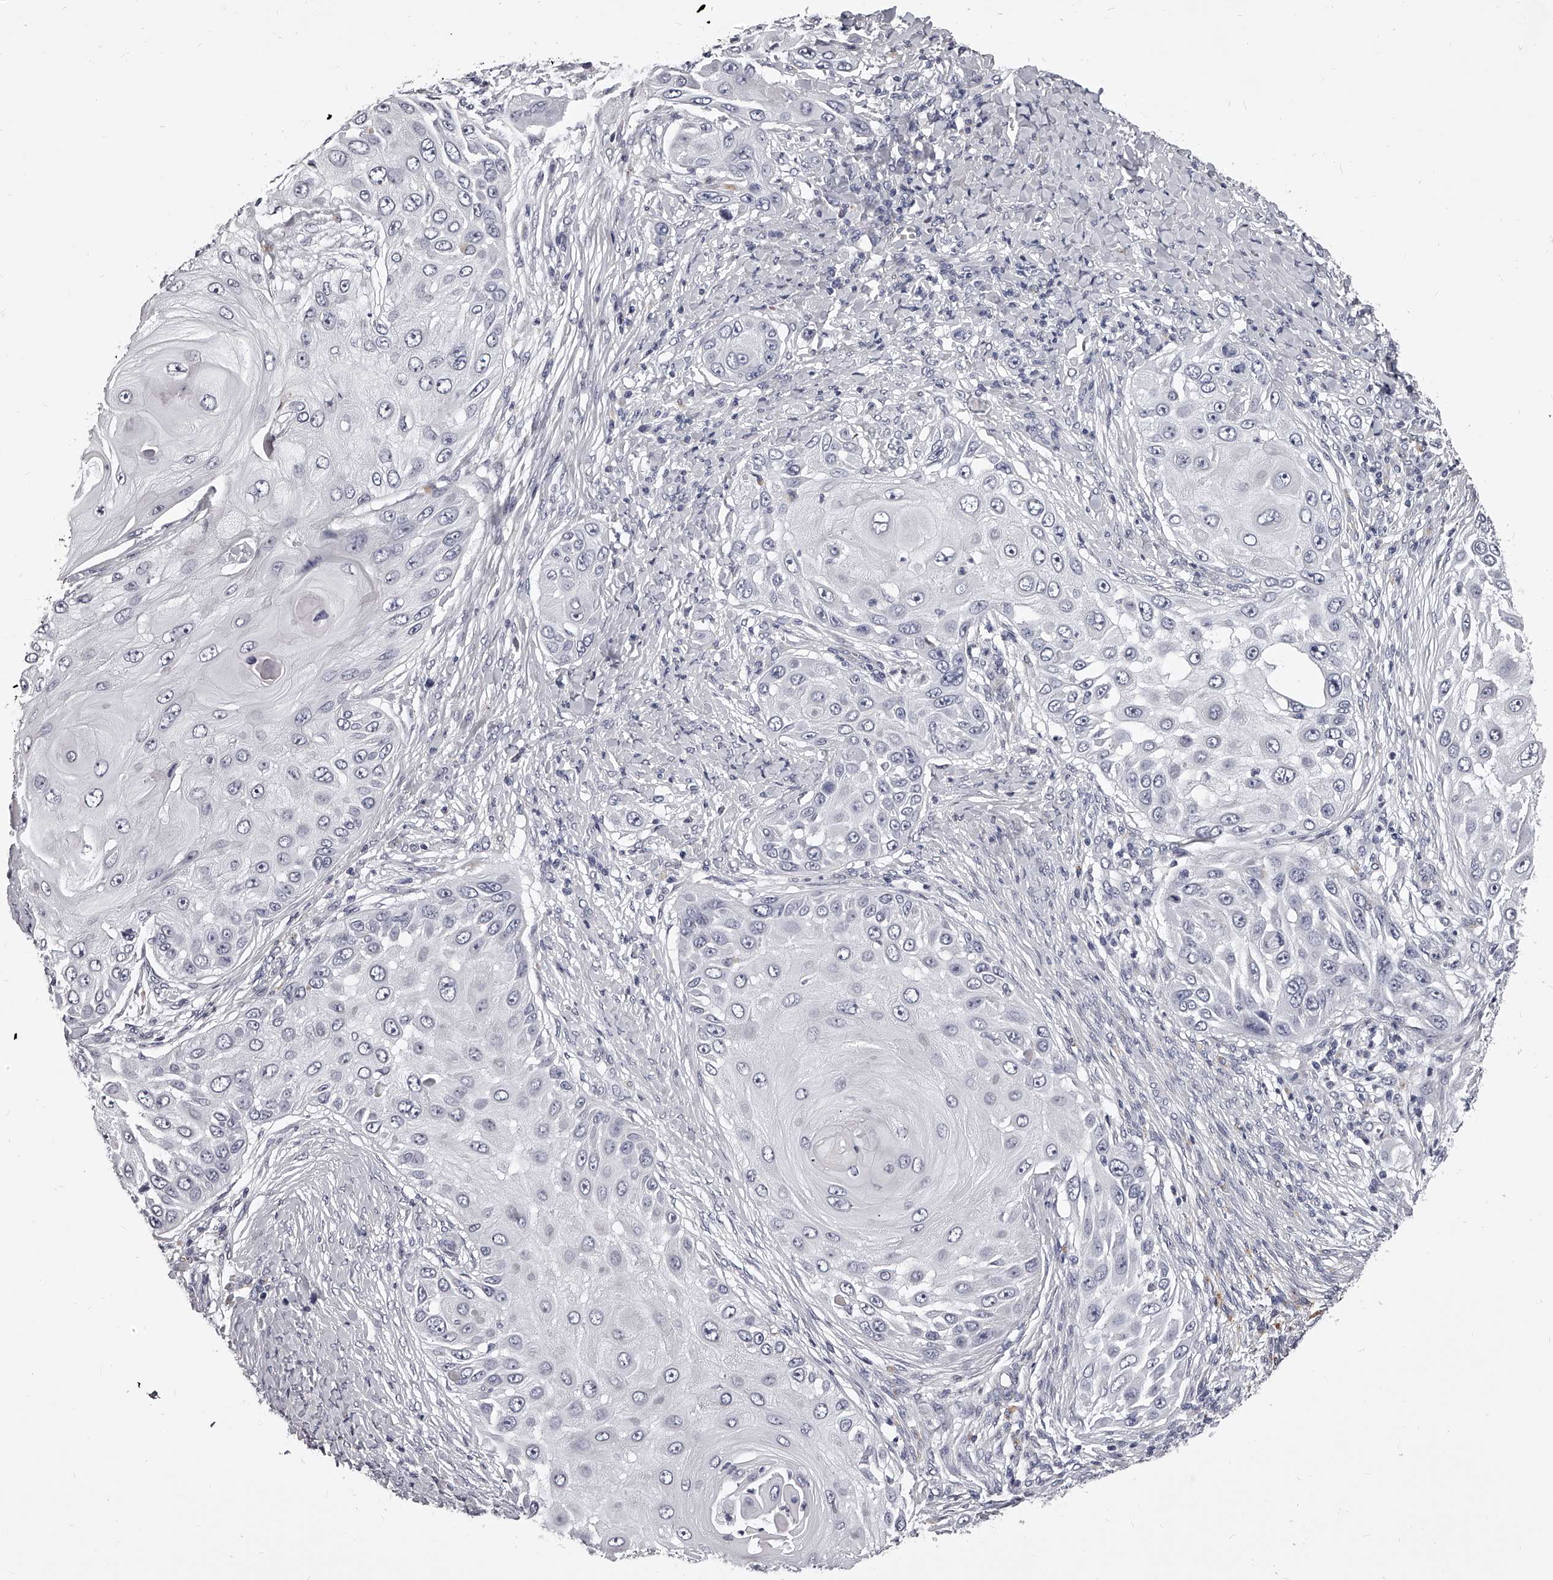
{"staining": {"intensity": "negative", "quantity": "none", "location": "none"}, "tissue": "skin cancer", "cell_type": "Tumor cells", "image_type": "cancer", "snomed": [{"axis": "morphology", "description": "Squamous cell carcinoma, NOS"}, {"axis": "topography", "description": "Skin"}], "caption": "The image shows no significant expression in tumor cells of squamous cell carcinoma (skin).", "gene": "DMRT1", "patient": {"sex": "female", "age": 44}}